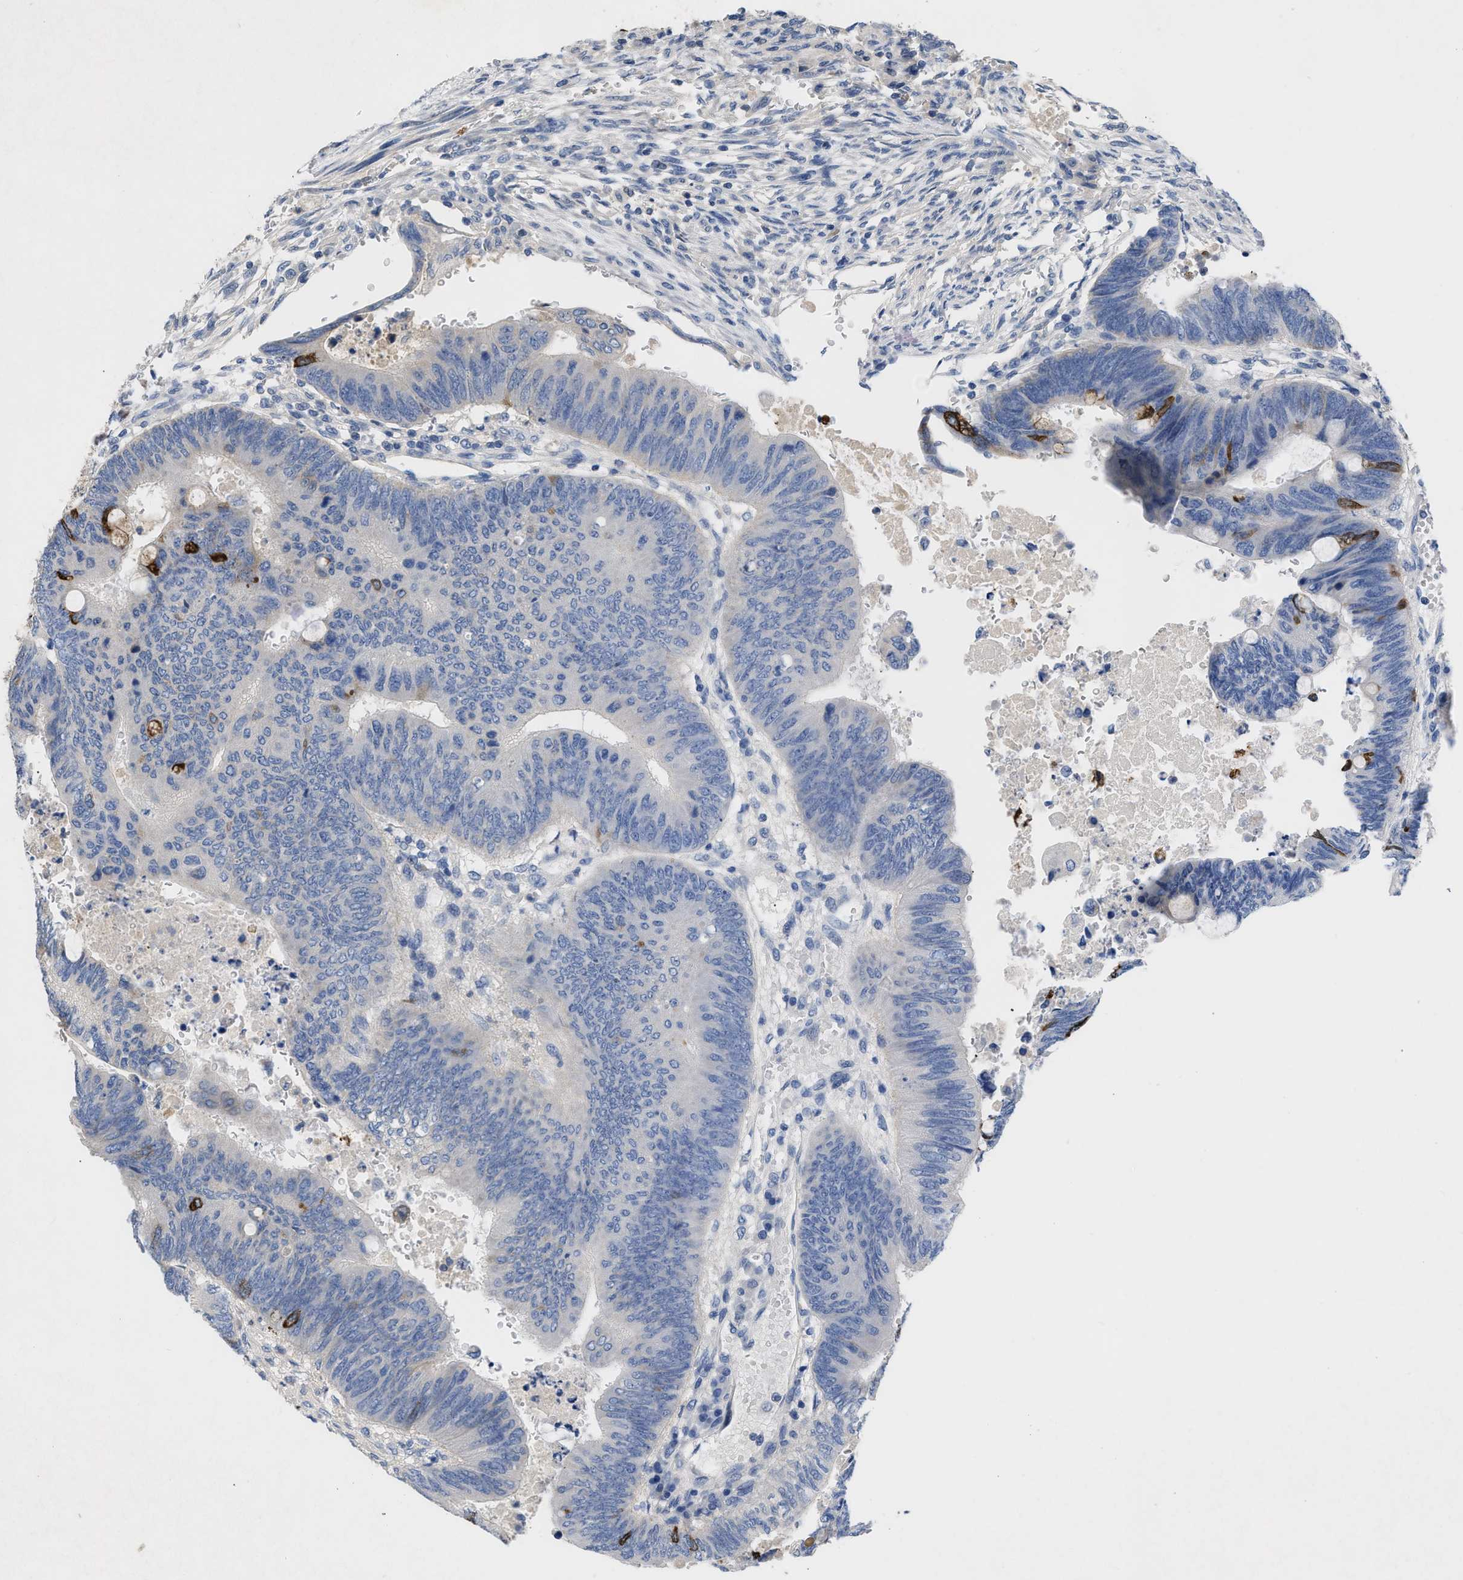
{"staining": {"intensity": "strong", "quantity": "<25%", "location": "cytoplasmic/membranous"}, "tissue": "colorectal cancer", "cell_type": "Tumor cells", "image_type": "cancer", "snomed": [{"axis": "morphology", "description": "Normal tissue, NOS"}, {"axis": "morphology", "description": "Adenocarcinoma, NOS"}, {"axis": "topography", "description": "Rectum"}, {"axis": "topography", "description": "Peripheral nerve tissue"}], "caption": "Immunohistochemistry (IHC) photomicrograph of neoplastic tissue: human colorectal cancer stained using immunohistochemistry (IHC) shows medium levels of strong protein expression localized specifically in the cytoplasmic/membranous of tumor cells, appearing as a cytoplasmic/membranous brown color.", "gene": "VPS4A", "patient": {"sex": "male", "age": 92}}